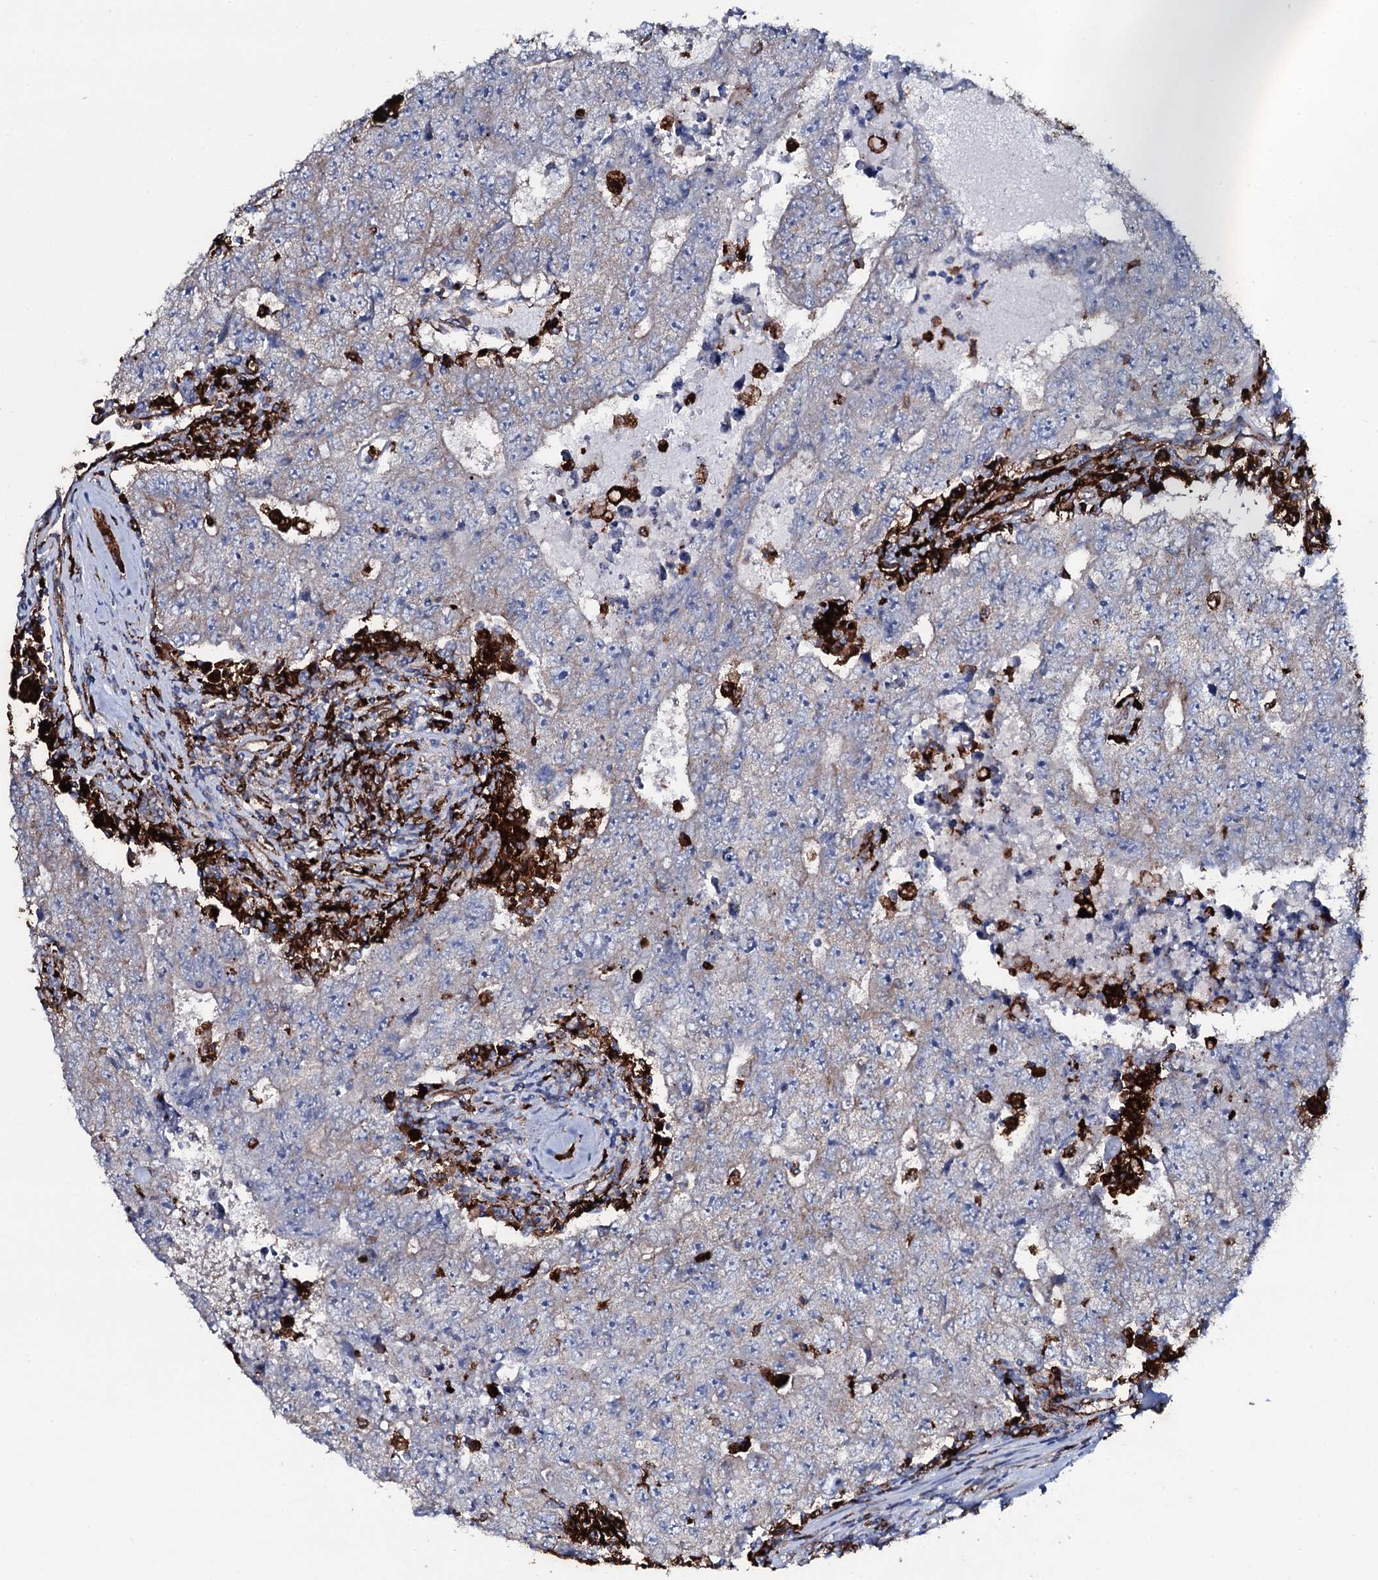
{"staining": {"intensity": "weak", "quantity": "25%-75%", "location": "cytoplasmic/membranous"}, "tissue": "testis cancer", "cell_type": "Tumor cells", "image_type": "cancer", "snomed": [{"axis": "morphology", "description": "Carcinoma, Embryonal, NOS"}, {"axis": "topography", "description": "Testis"}], "caption": "A low amount of weak cytoplasmic/membranous positivity is identified in approximately 25%-75% of tumor cells in testis cancer (embryonal carcinoma) tissue.", "gene": "OSBPL2", "patient": {"sex": "male", "age": 17}}